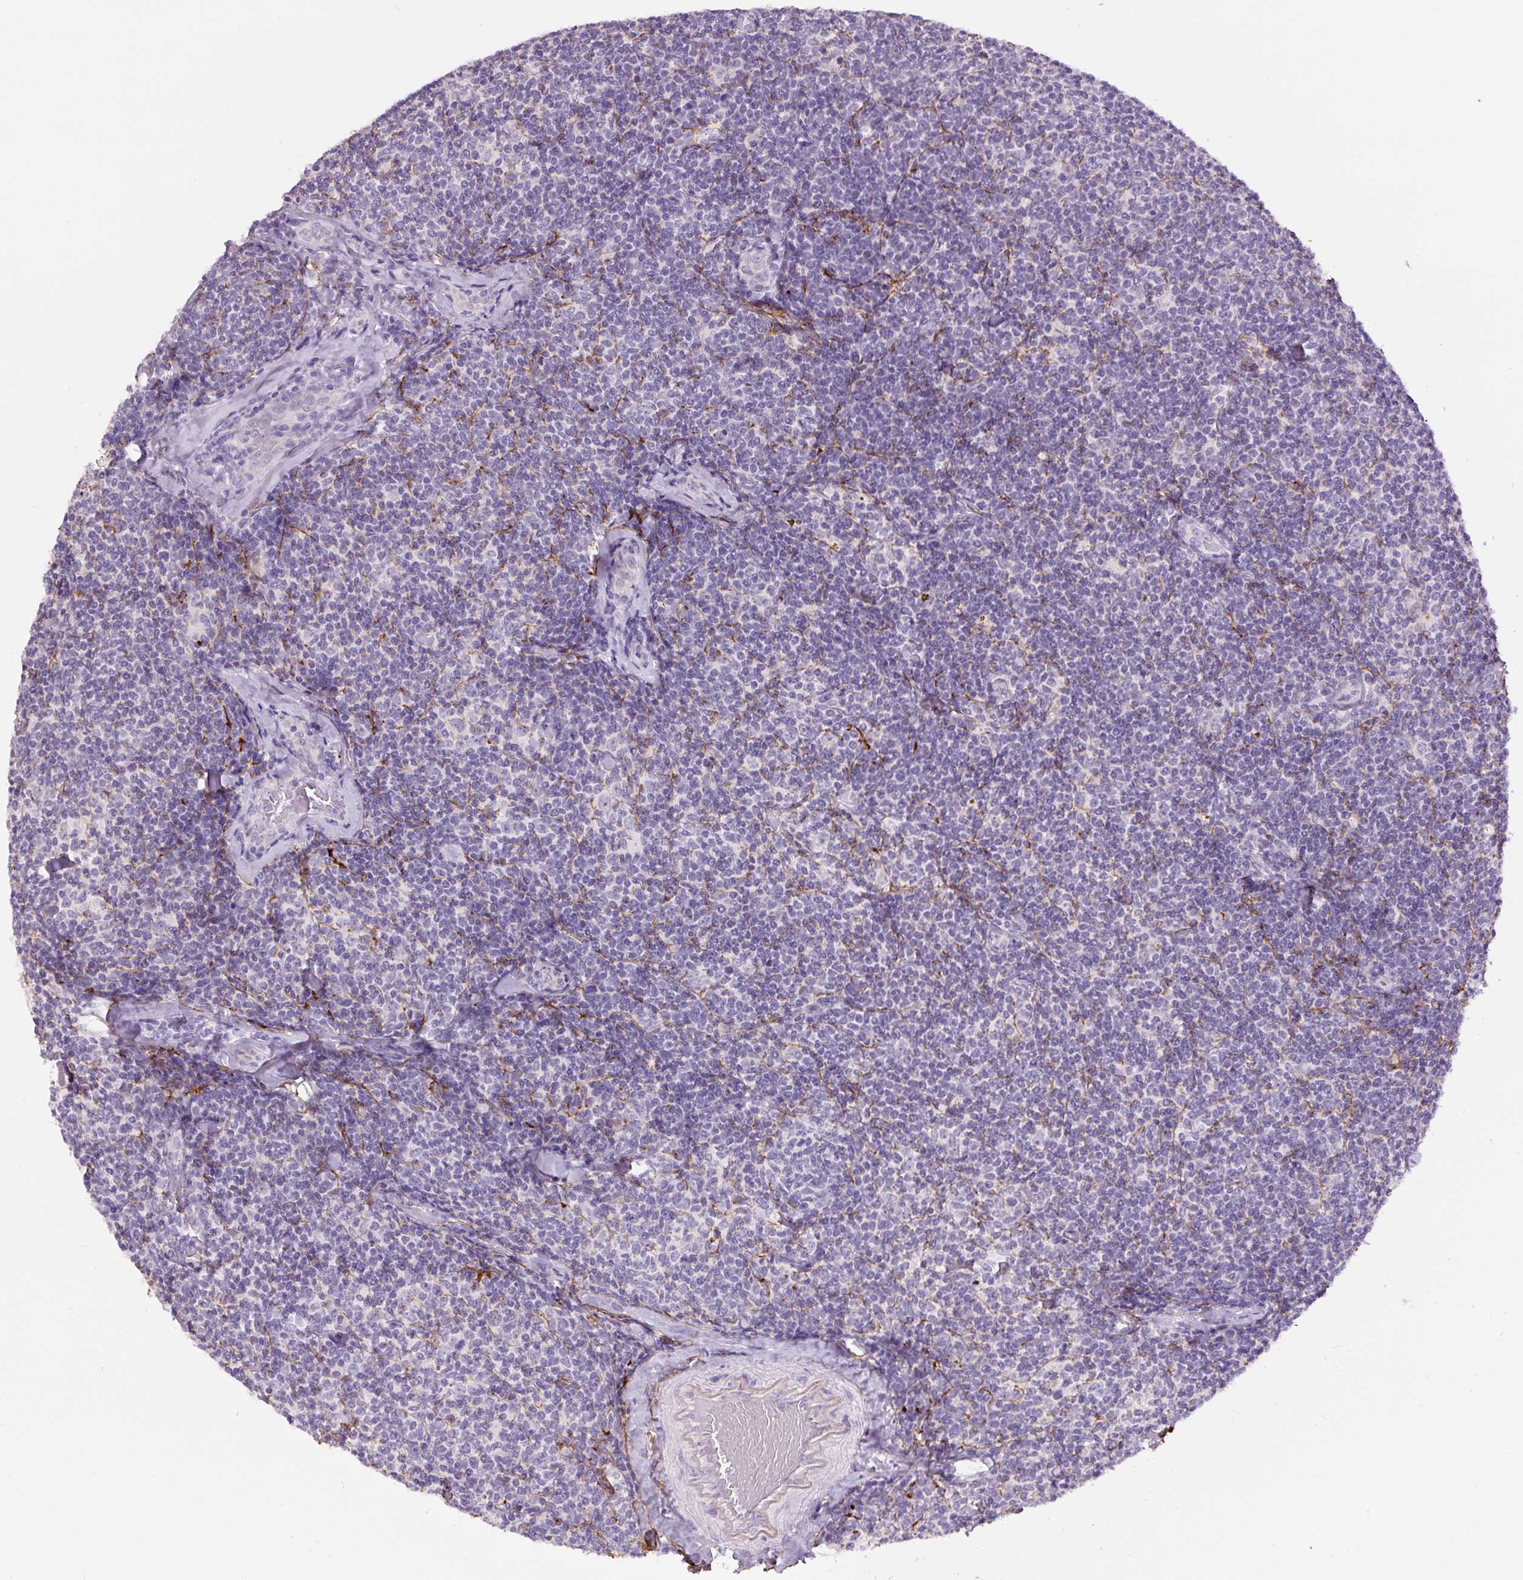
{"staining": {"intensity": "negative", "quantity": "none", "location": "none"}, "tissue": "lymphoma", "cell_type": "Tumor cells", "image_type": "cancer", "snomed": [{"axis": "morphology", "description": "Malignant lymphoma, non-Hodgkin's type, Low grade"}, {"axis": "topography", "description": "Lymph node"}], "caption": "DAB (3,3'-diaminobenzidine) immunohistochemical staining of low-grade malignant lymphoma, non-Hodgkin's type reveals no significant positivity in tumor cells. Nuclei are stained in blue.", "gene": "FBN1", "patient": {"sex": "female", "age": 56}}